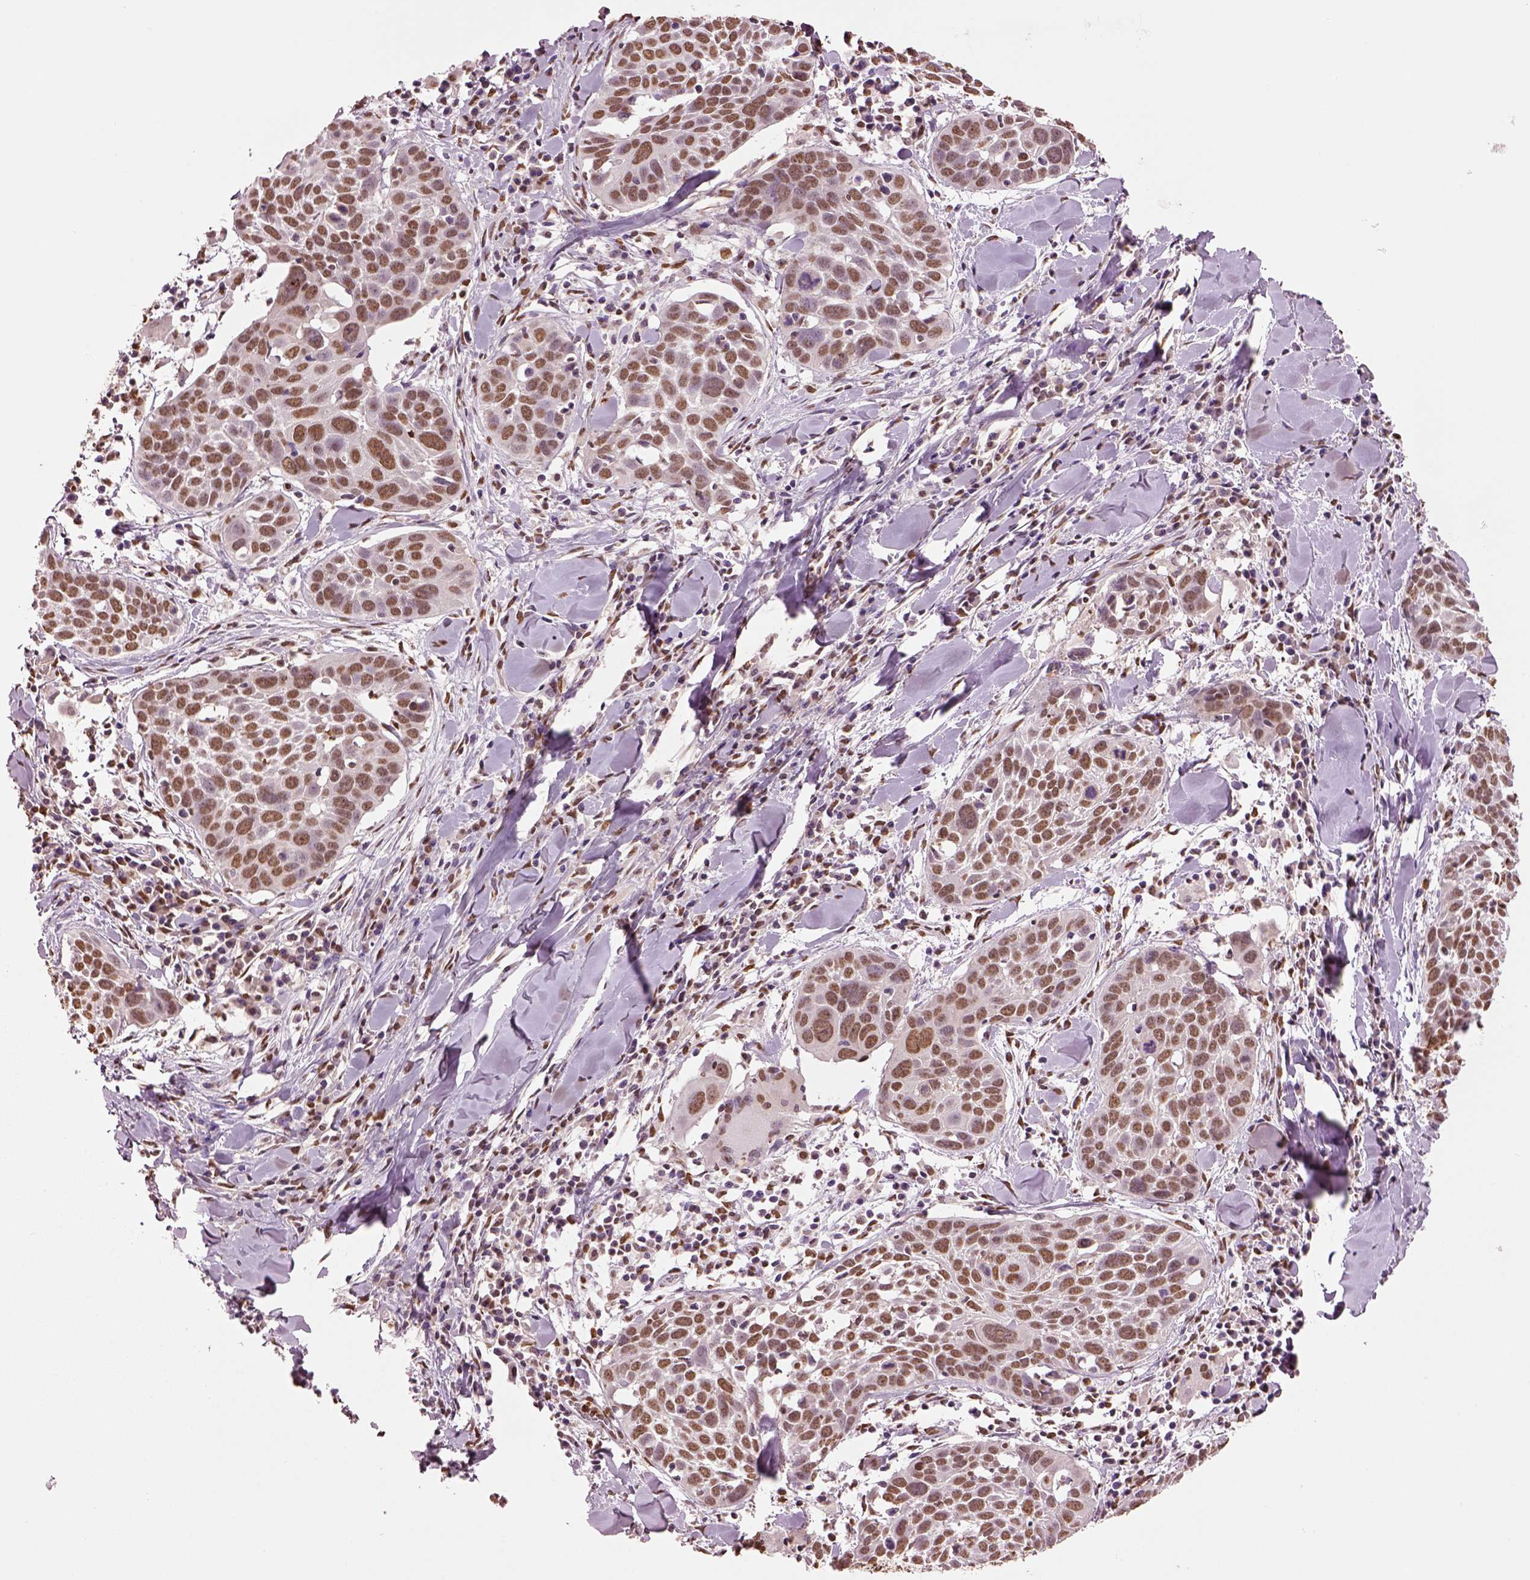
{"staining": {"intensity": "moderate", "quantity": ">75%", "location": "nuclear"}, "tissue": "lung cancer", "cell_type": "Tumor cells", "image_type": "cancer", "snomed": [{"axis": "morphology", "description": "Squamous cell carcinoma, NOS"}, {"axis": "topography", "description": "Lung"}], "caption": "Protein expression analysis of squamous cell carcinoma (lung) reveals moderate nuclear positivity in about >75% of tumor cells.", "gene": "DDX3X", "patient": {"sex": "male", "age": 57}}